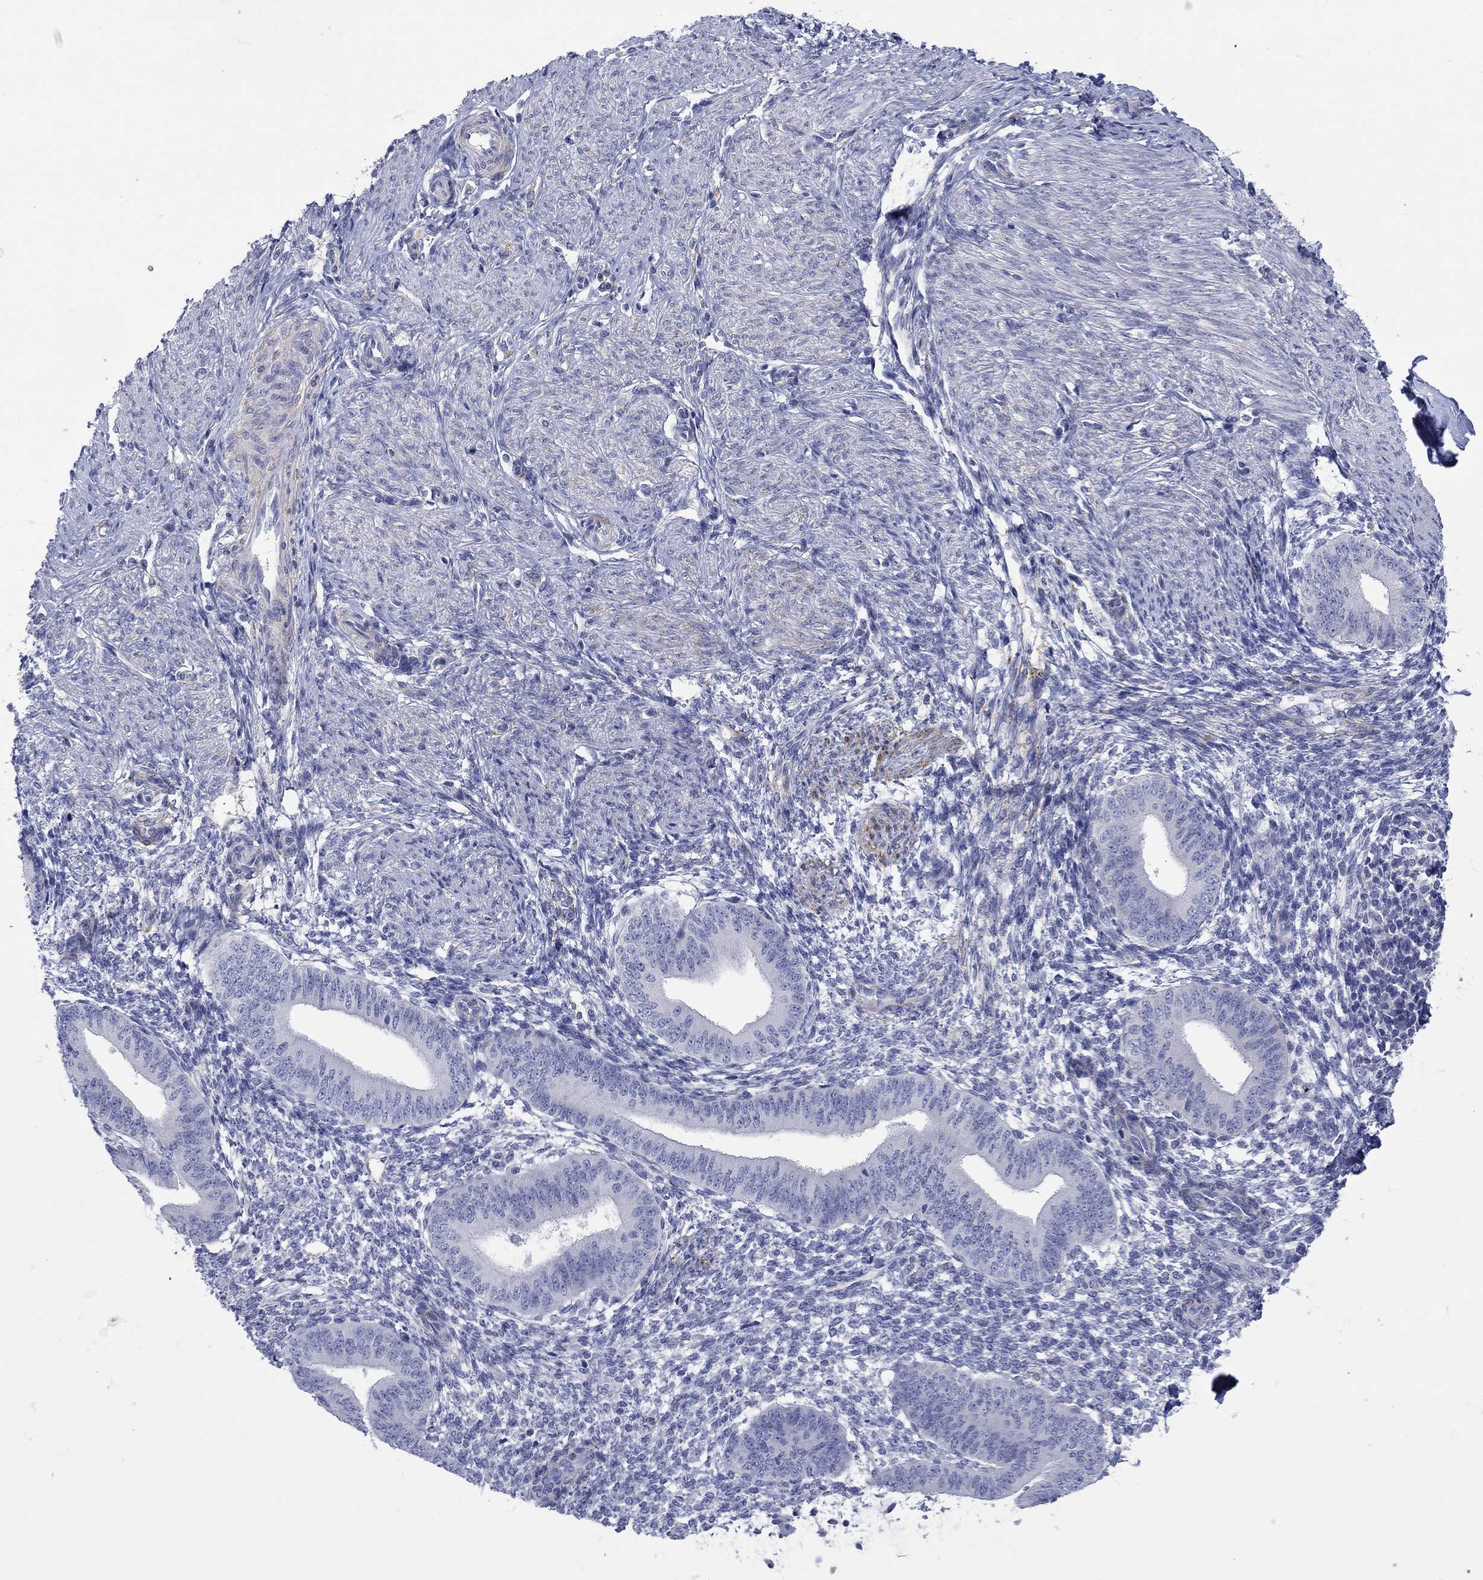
{"staining": {"intensity": "negative", "quantity": "none", "location": "none"}, "tissue": "endometrium", "cell_type": "Cells in endometrial stroma", "image_type": "normal", "snomed": [{"axis": "morphology", "description": "Normal tissue, NOS"}, {"axis": "topography", "description": "Endometrium"}], "caption": "Cells in endometrial stroma are negative for protein expression in unremarkable human endometrium.", "gene": "PTPRZ1", "patient": {"sex": "female", "age": 47}}